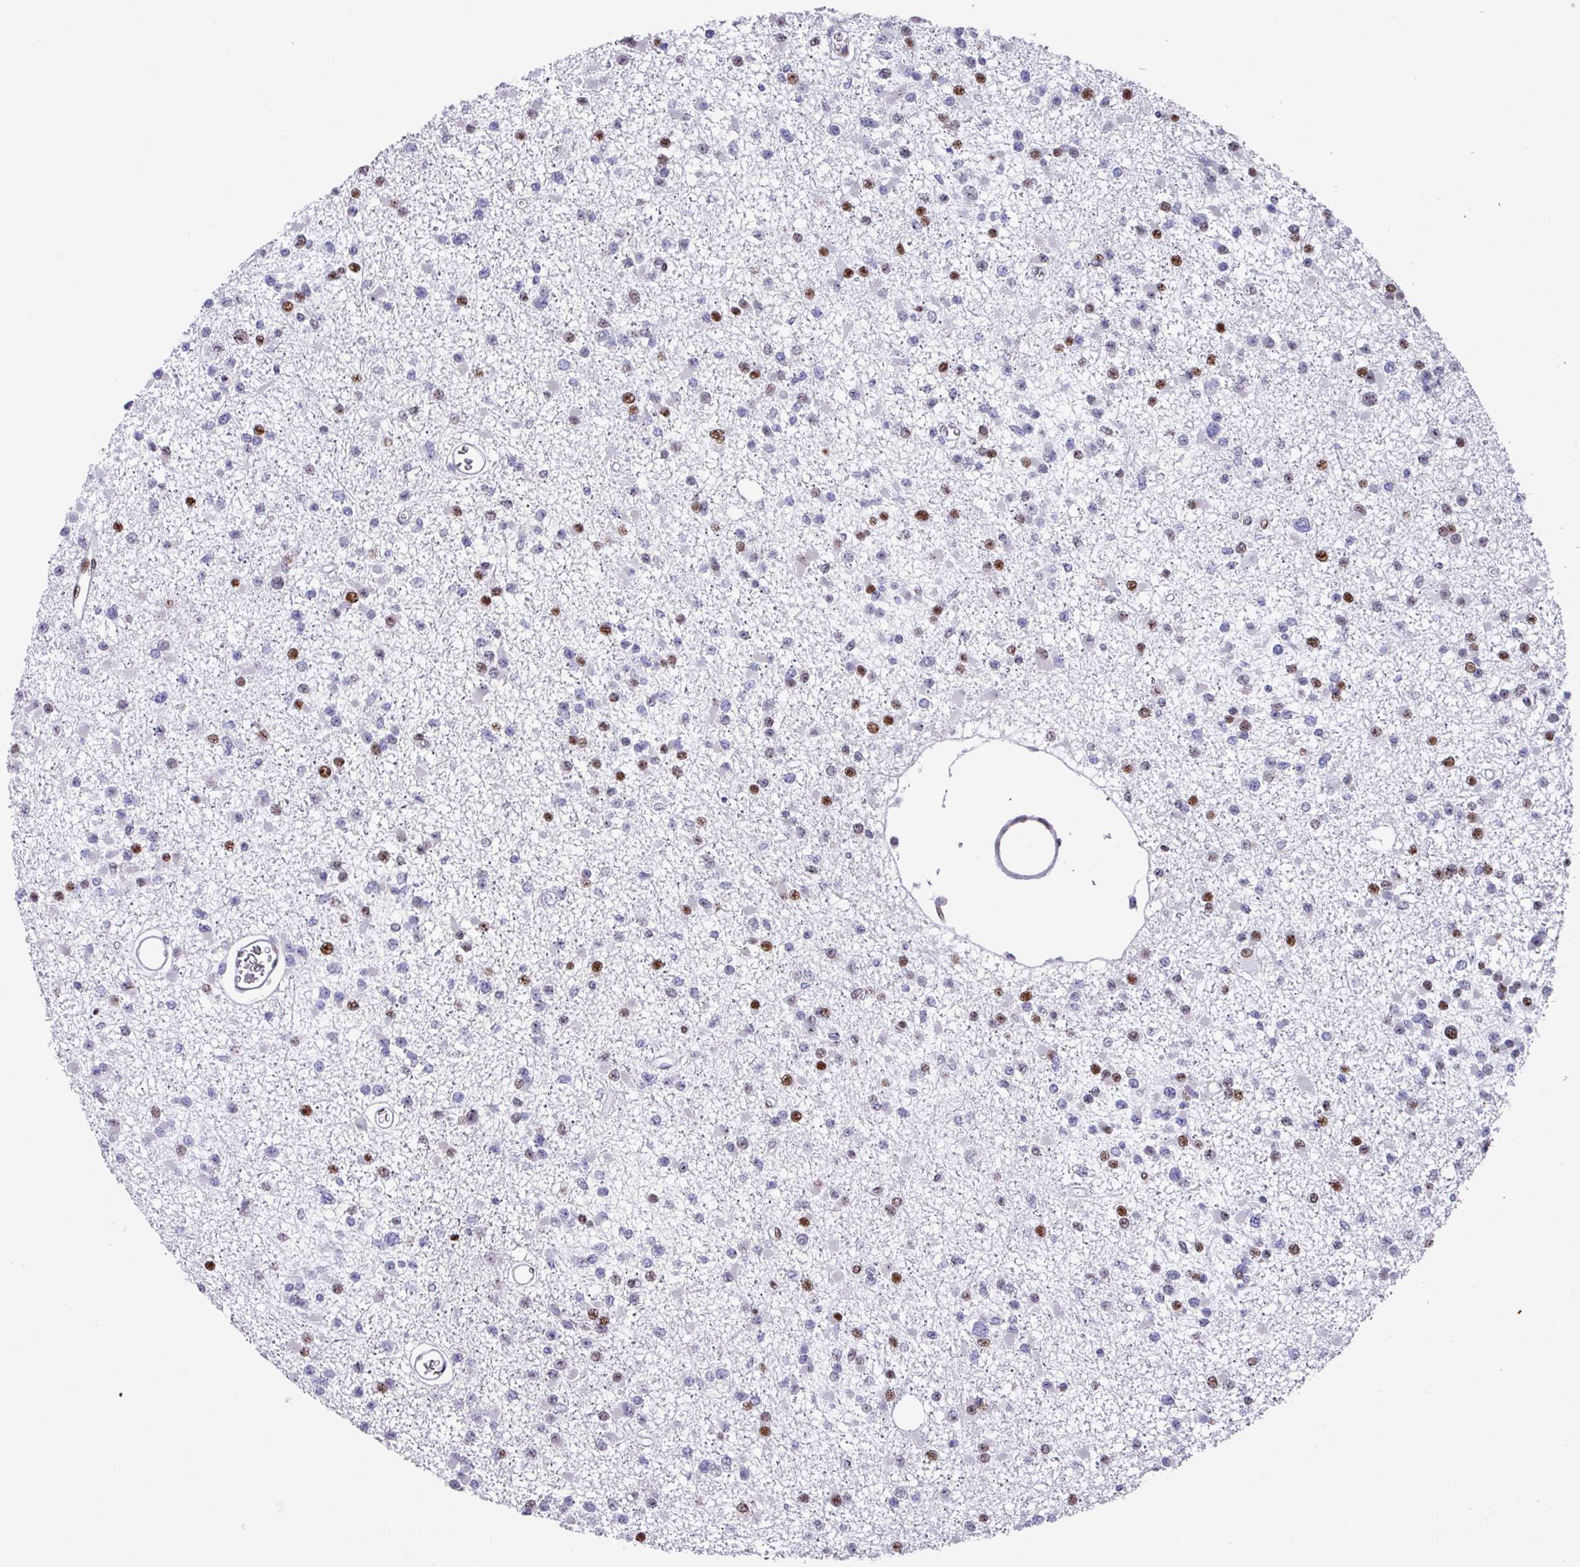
{"staining": {"intensity": "moderate", "quantity": "25%-75%", "location": "nuclear"}, "tissue": "glioma", "cell_type": "Tumor cells", "image_type": "cancer", "snomed": [{"axis": "morphology", "description": "Glioma, malignant, Low grade"}, {"axis": "topography", "description": "Brain"}], "caption": "The immunohistochemical stain highlights moderate nuclear staining in tumor cells of glioma tissue. (Stains: DAB in brown, nuclei in blue, Microscopy: brightfield microscopy at high magnification).", "gene": "TCF3", "patient": {"sex": "female", "age": 22}}